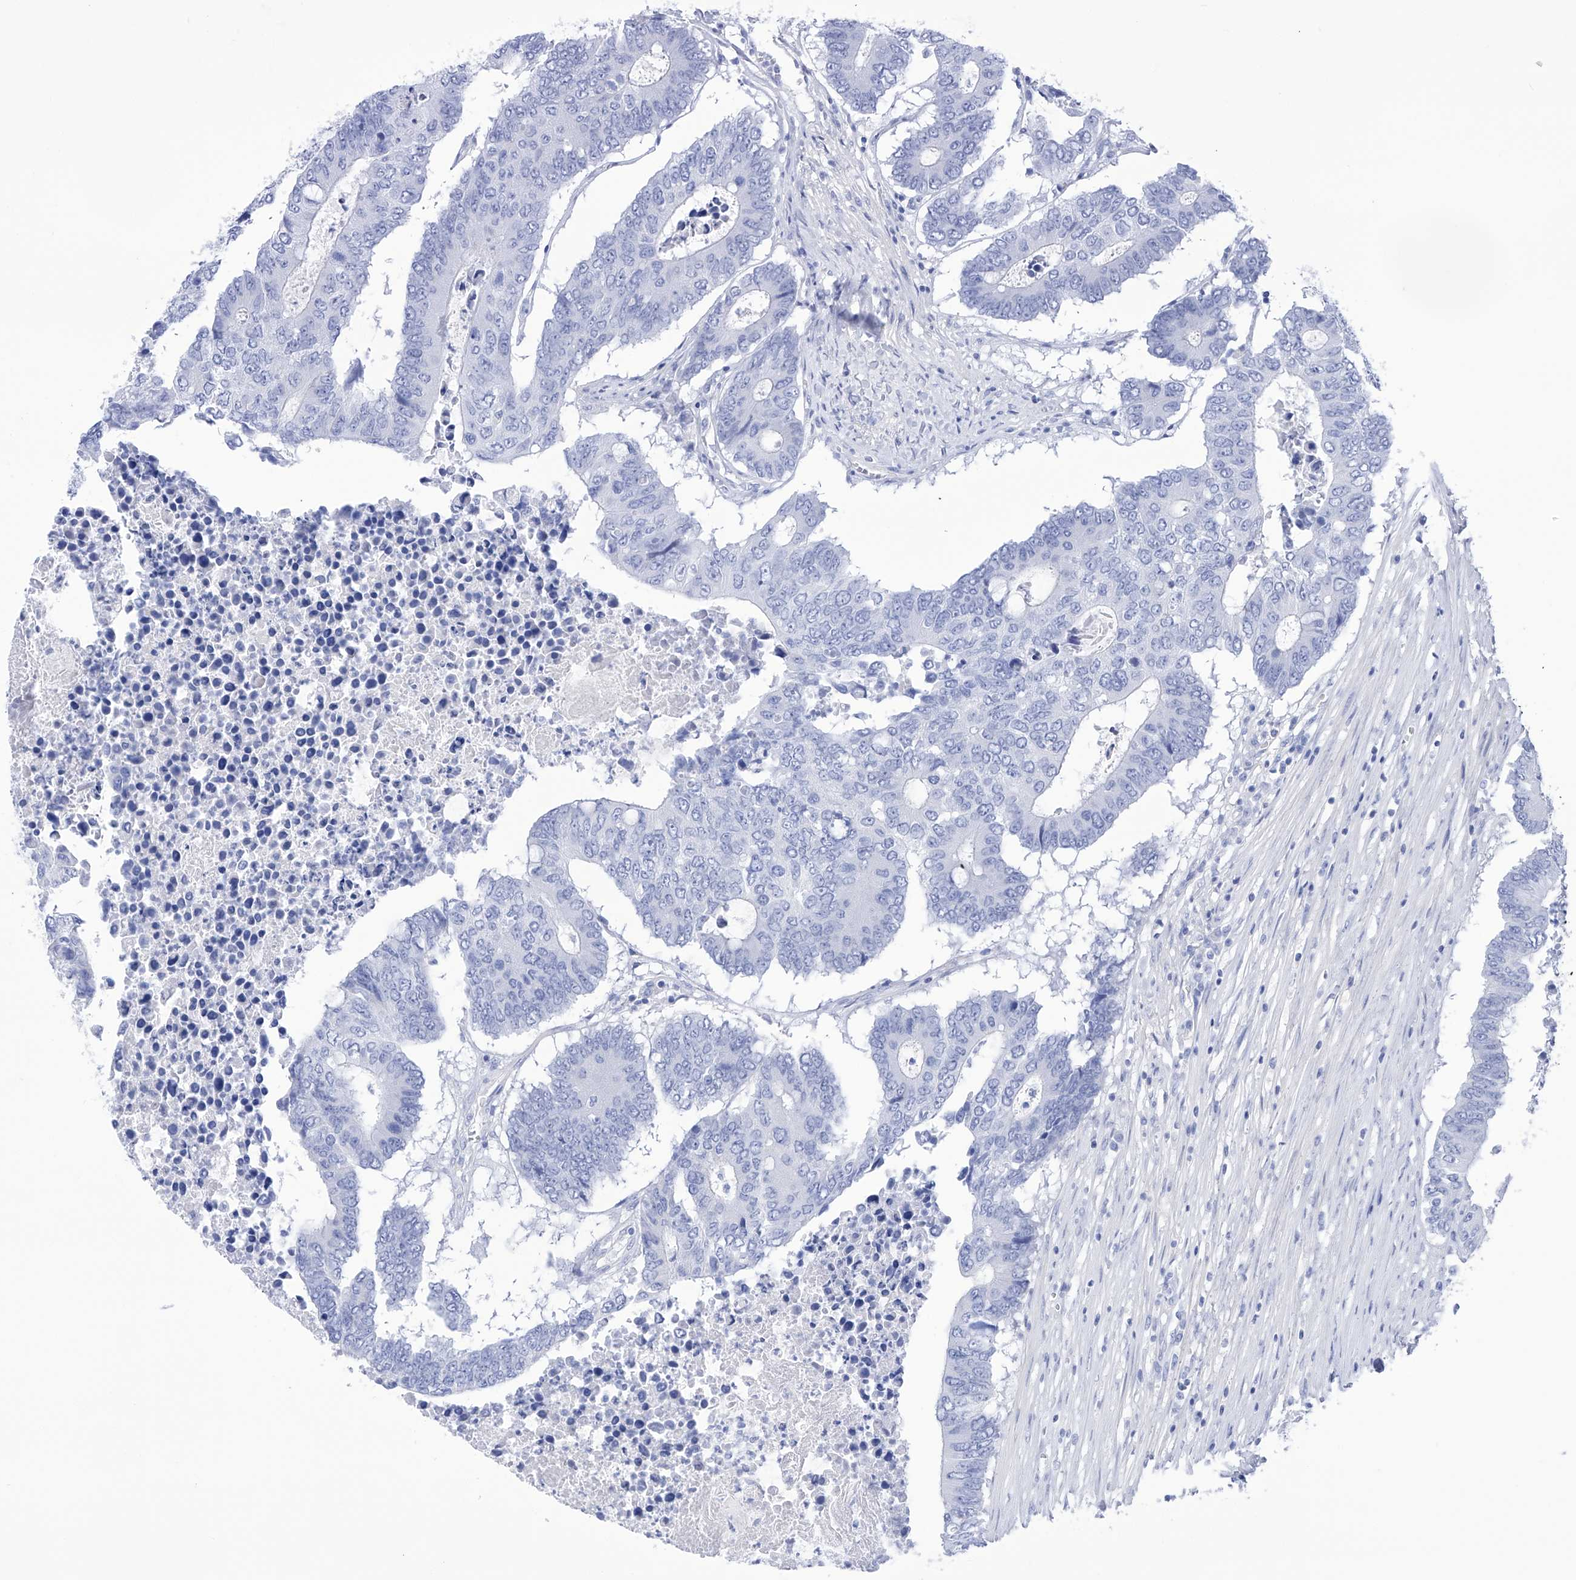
{"staining": {"intensity": "negative", "quantity": "none", "location": "none"}, "tissue": "colorectal cancer", "cell_type": "Tumor cells", "image_type": "cancer", "snomed": [{"axis": "morphology", "description": "Adenocarcinoma, NOS"}, {"axis": "topography", "description": "Colon"}], "caption": "Immunohistochemical staining of human colorectal cancer (adenocarcinoma) reveals no significant positivity in tumor cells. (Stains: DAB immunohistochemistry with hematoxylin counter stain, Microscopy: brightfield microscopy at high magnification).", "gene": "FLG", "patient": {"sex": "male", "age": 87}}